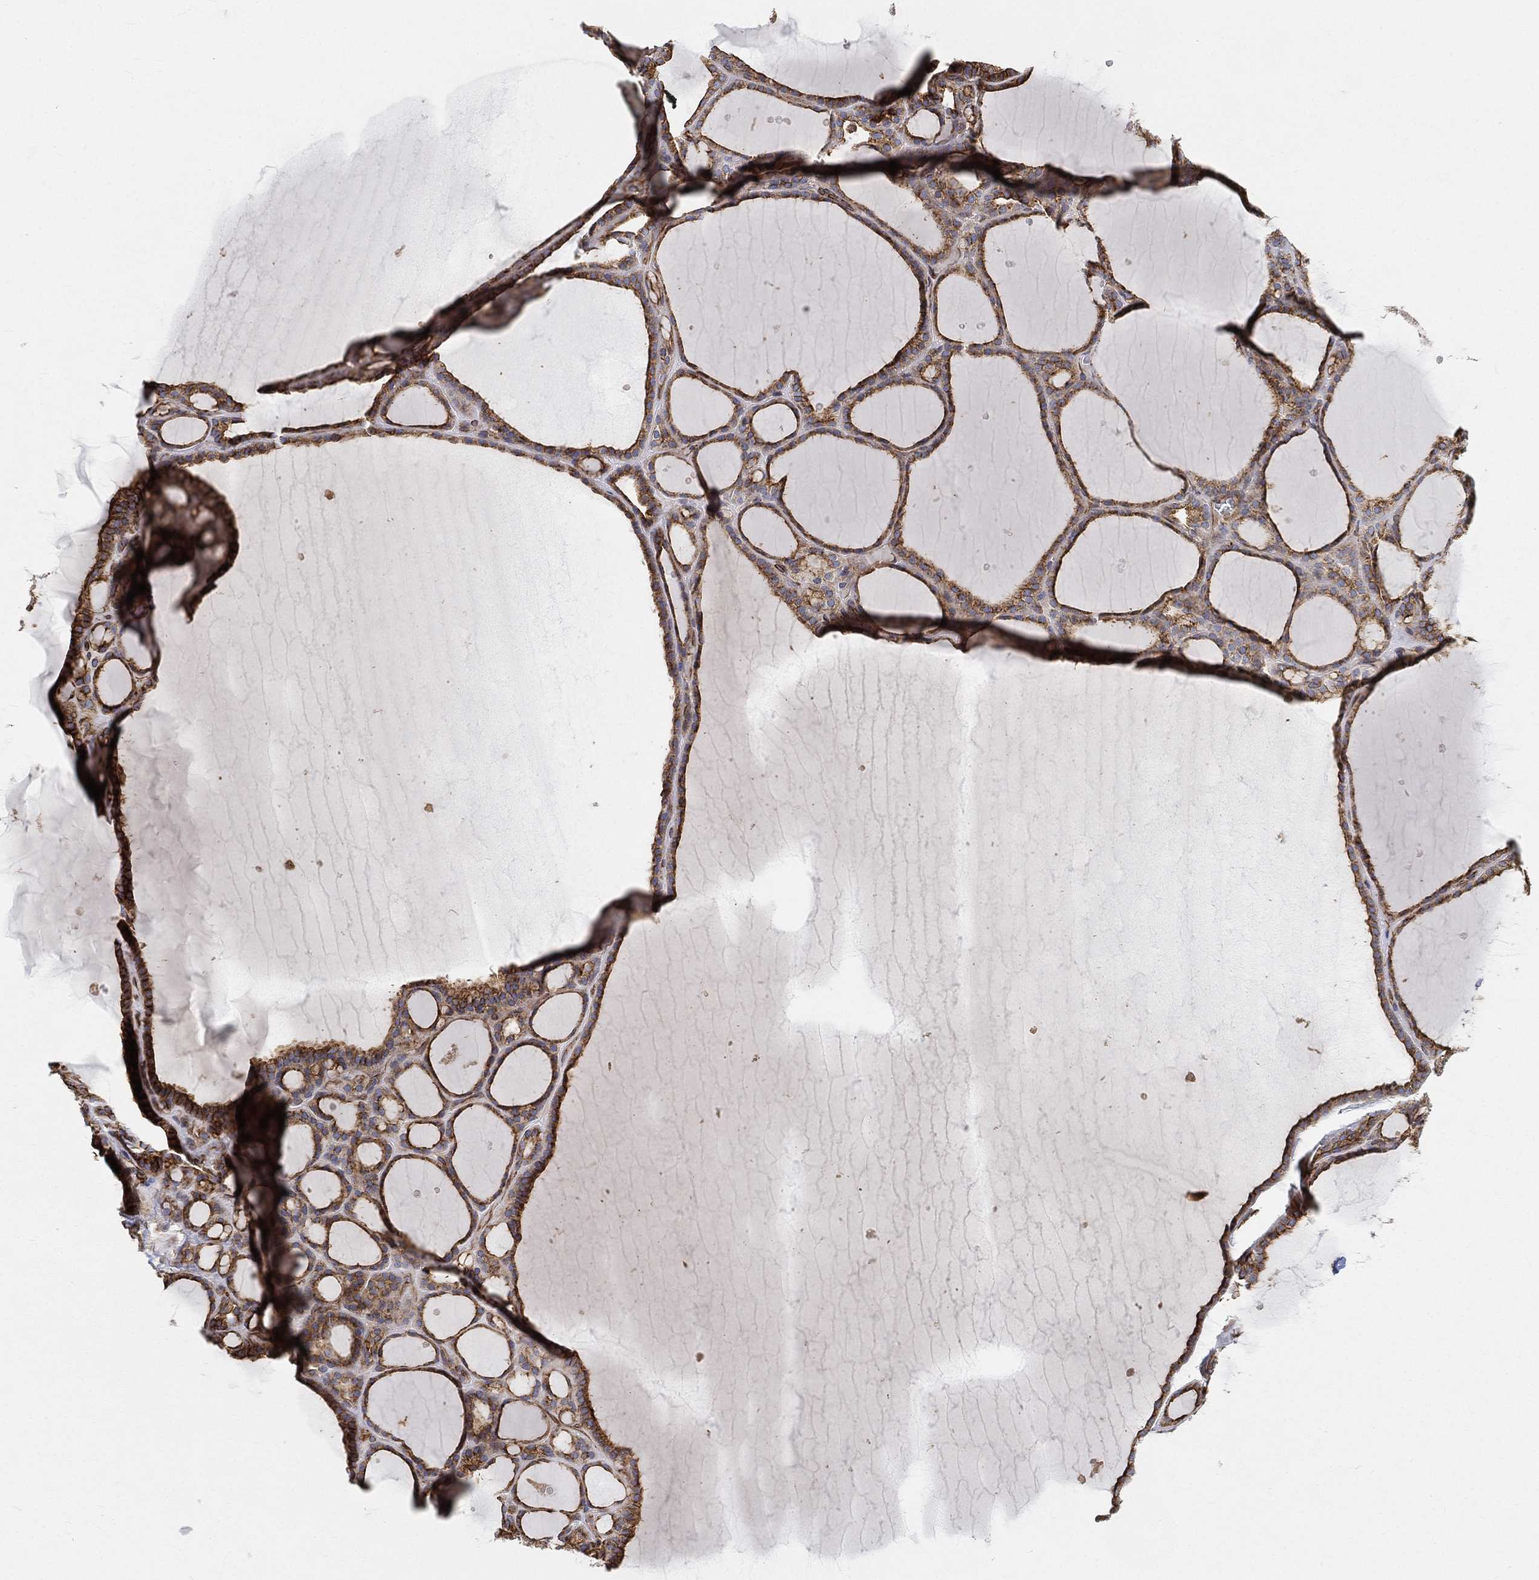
{"staining": {"intensity": "strong", "quantity": ">75%", "location": "cytoplasmic/membranous"}, "tissue": "thyroid gland", "cell_type": "Glandular cells", "image_type": "normal", "snomed": [{"axis": "morphology", "description": "Normal tissue, NOS"}, {"axis": "topography", "description": "Thyroid gland"}], "caption": "Human thyroid gland stained with a protein marker reveals strong staining in glandular cells.", "gene": "TMEM25", "patient": {"sex": "male", "age": 63}}